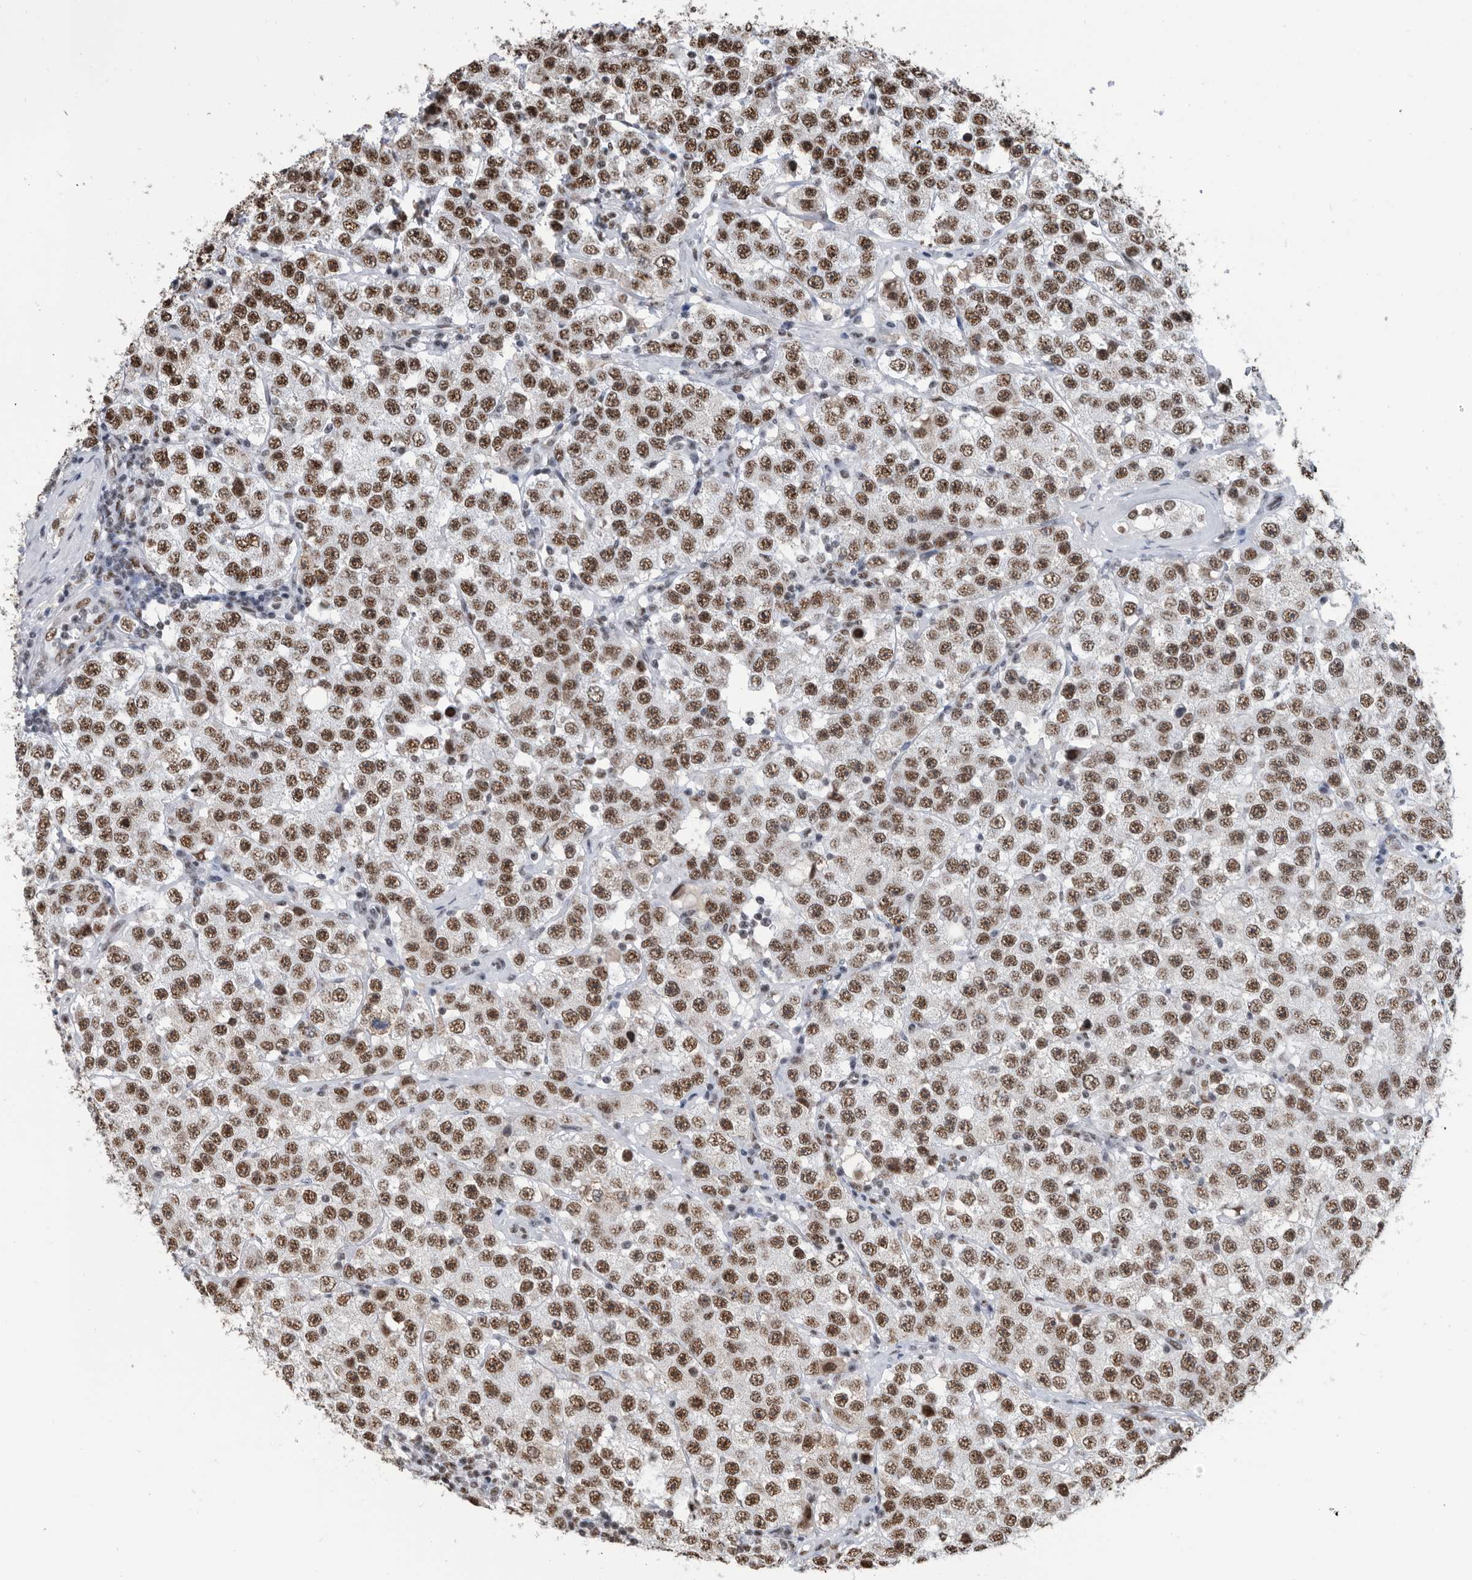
{"staining": {"intensity": "moderate", "quantity": ">75%", "location": "nuclear"}, "tissue": "testis cancer", "cell_type": "Tumor cells", "image_type": "cancer", "snomed": [{"axis": "morphology", "description": "Seminoma, NOS"}, {"axis": "topography", "description": "Testis"}], "caption": "Testis cancer (seminoma) stained for a protein displays moderate nuclear positivity in tumor cells.", "gene": "SF3A1", "patient": {"sex": "male", "age": 28}}